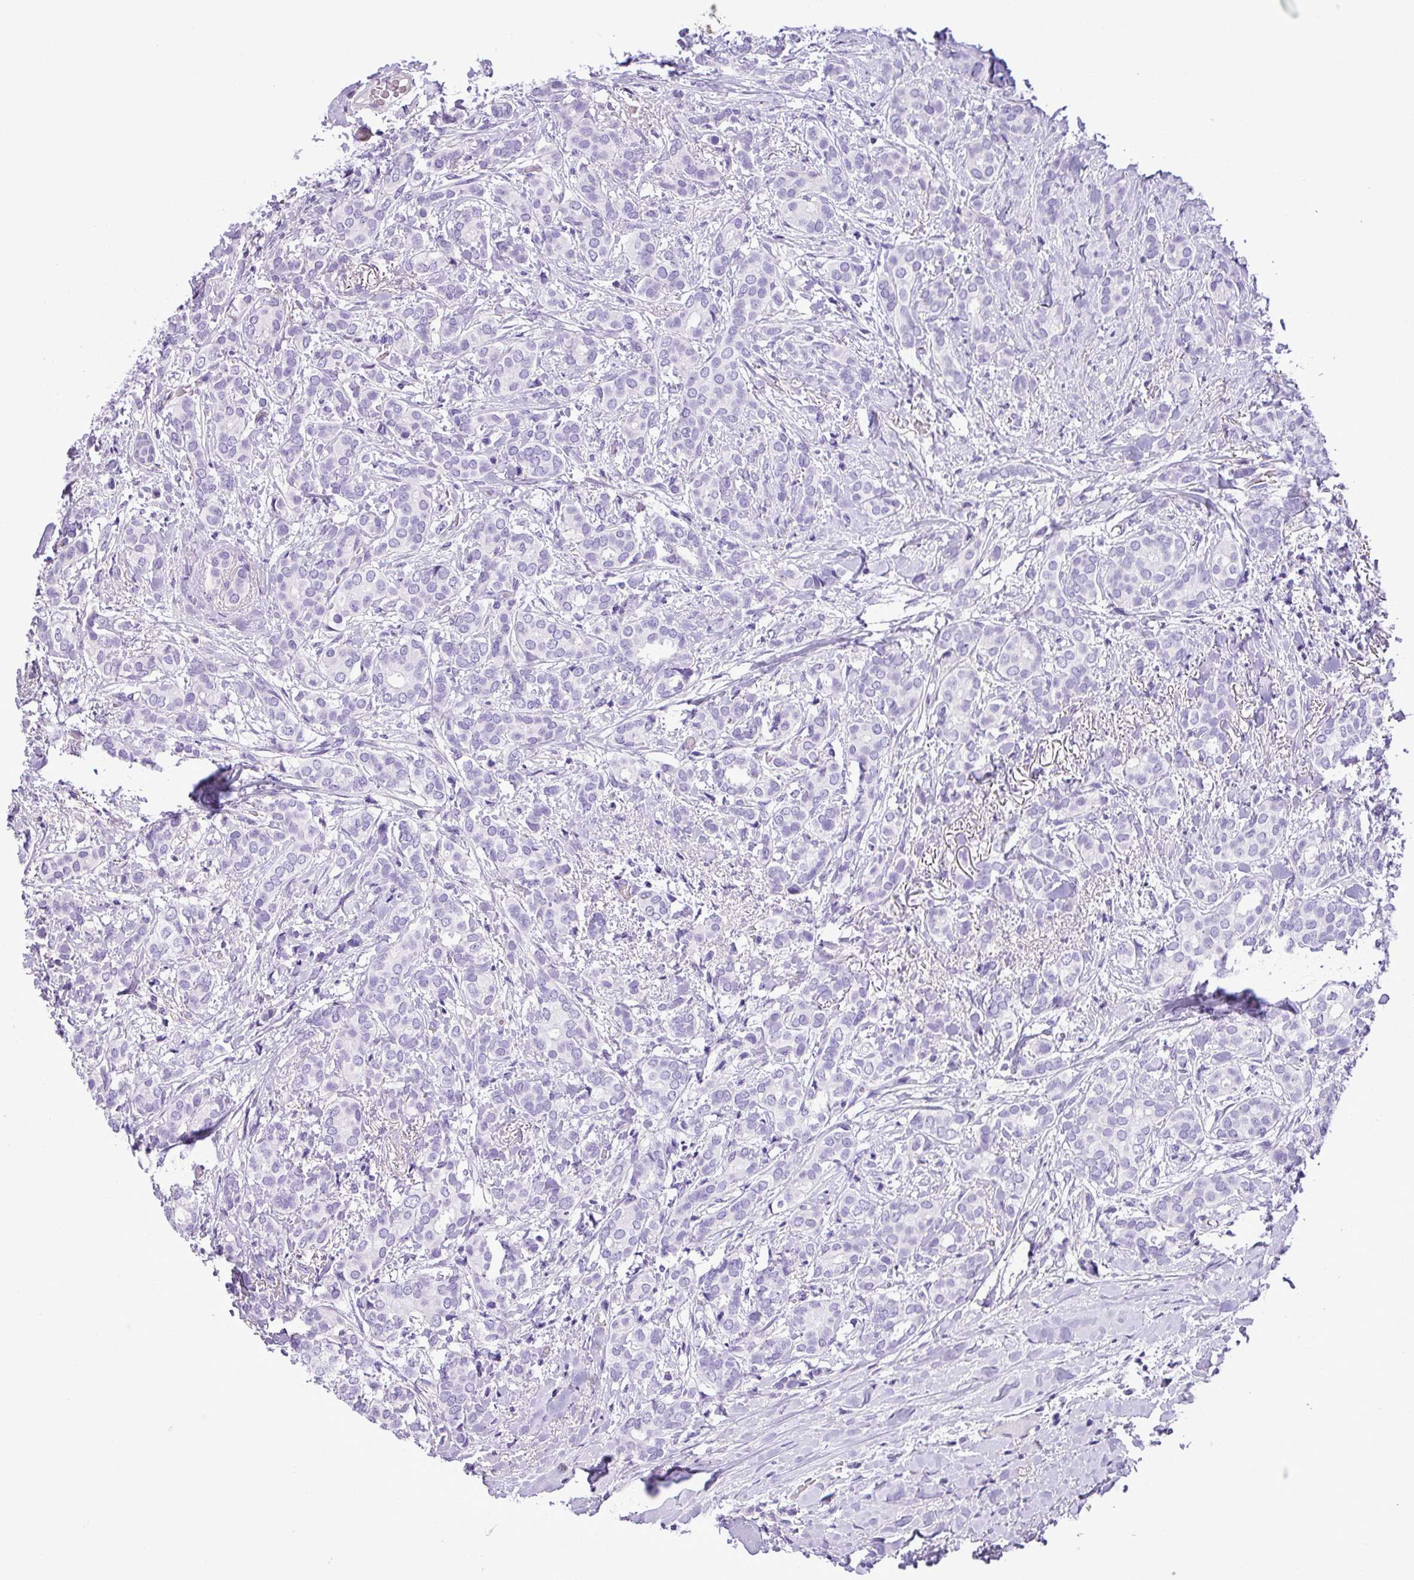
{"staining": {"intensity": "negative", "quantity": "none", "location": "none"}, "tissue": "breast cancer", "cell_type": "Tumor cells", "image_type": "cancer", "snomed": [{"axis": "morphology", "description": "Duct carcinoma"}, {"axis": "topography", "description": "Breast"}], "caption": "IHC of human breast cancer shows no expression in tumor cells. Nuclei are stained in blue.", "gene": "ZNF334", "patient": {"sex": "female", "age": 73}}